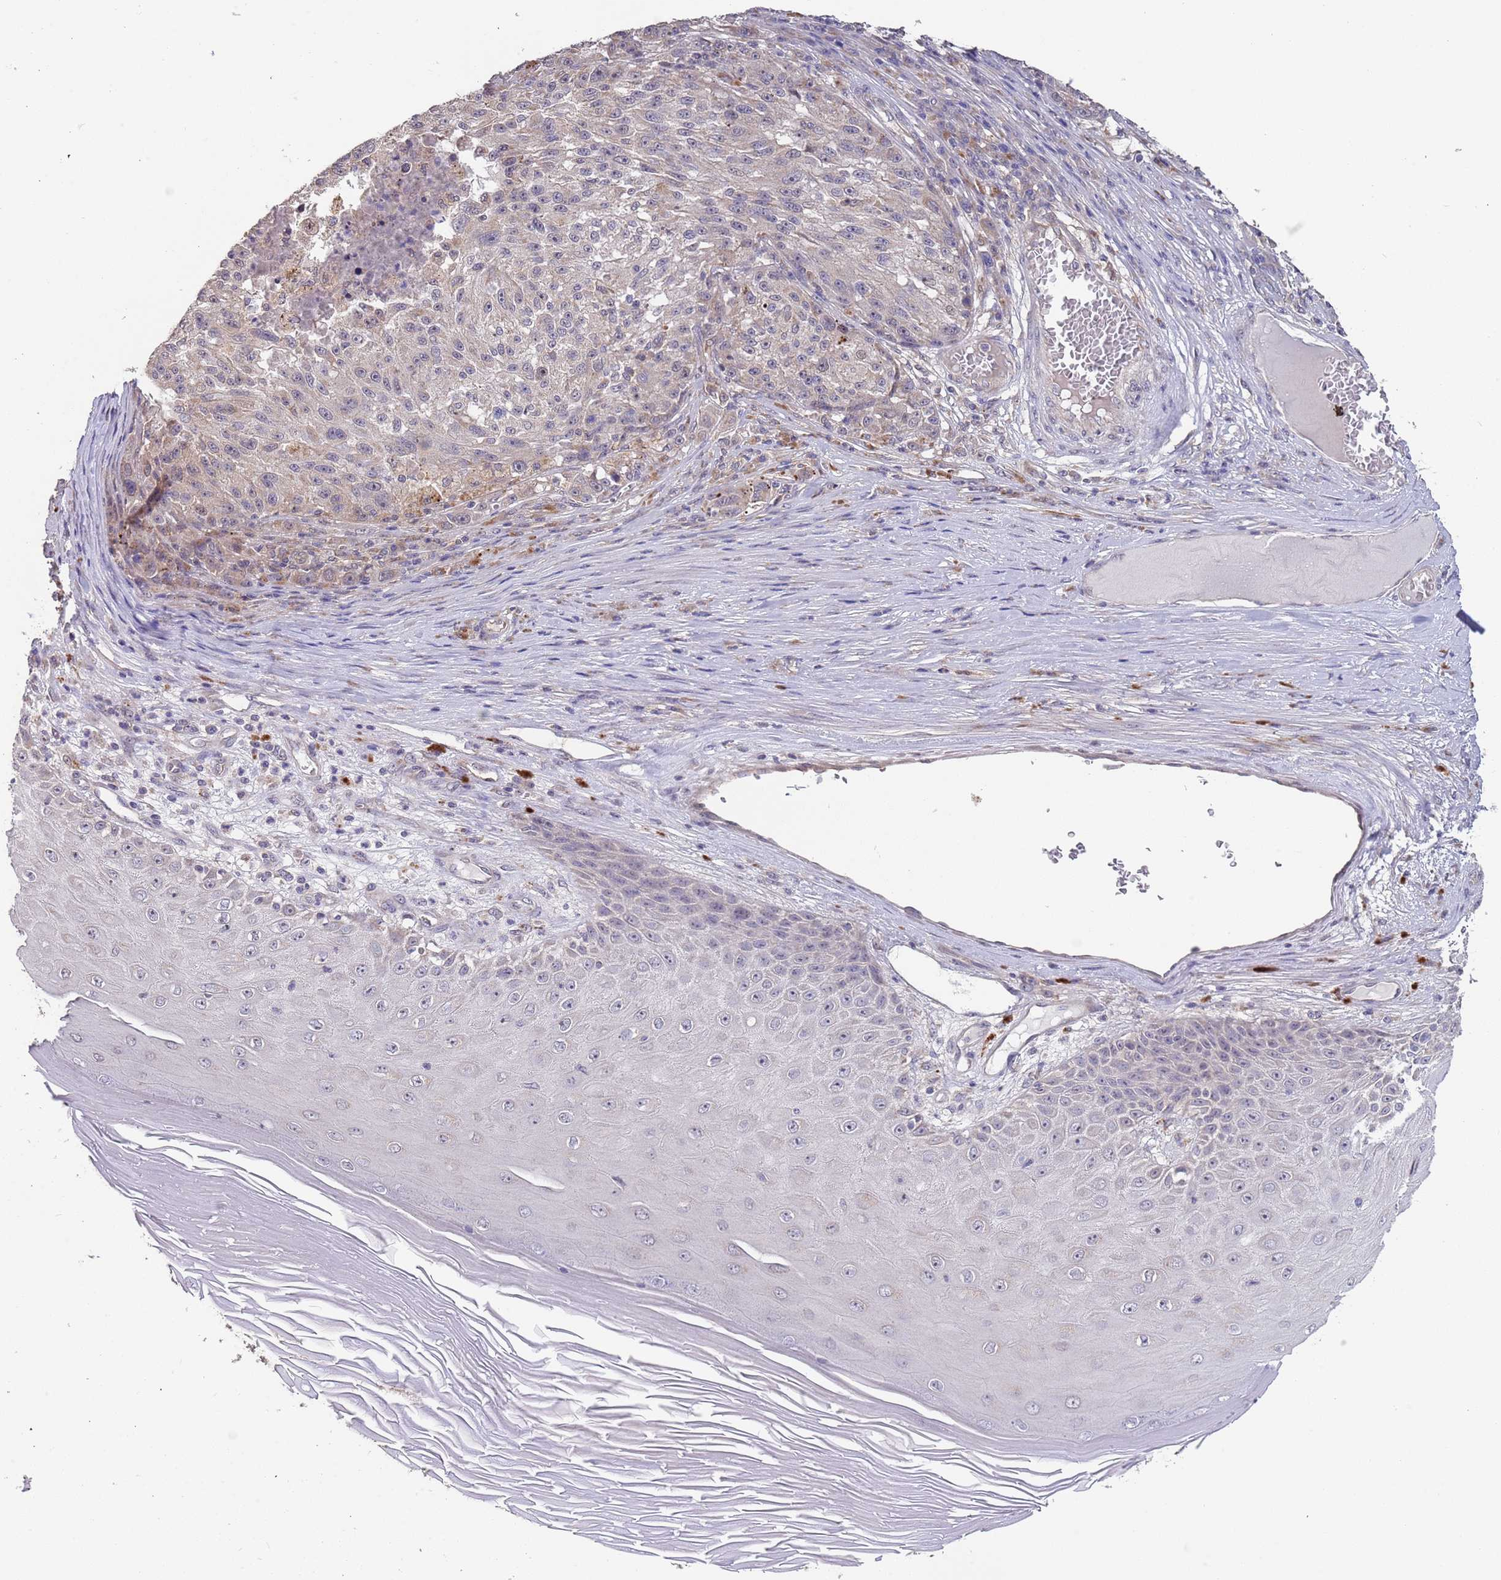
{"staining": {"intensity": "weak", "quantity": "<25%", "location": "cytoplasmic/membranous"}, "tissue": "melanoma", "cell_type": "Tumor cells", "image_type": "cancer", "snomed": [{"axis": "morphology", "description": "Malignant melanoma, NOS"}, {"axis": "topography", "description": "Skin"}], "caption": "The immunohistochemistry (IHC) histopathology image has no significant staining in tumor cells of malignant melanoma tissue.", "gene": "TMEM64", "patient": {"sex": "male", "age": 53}}